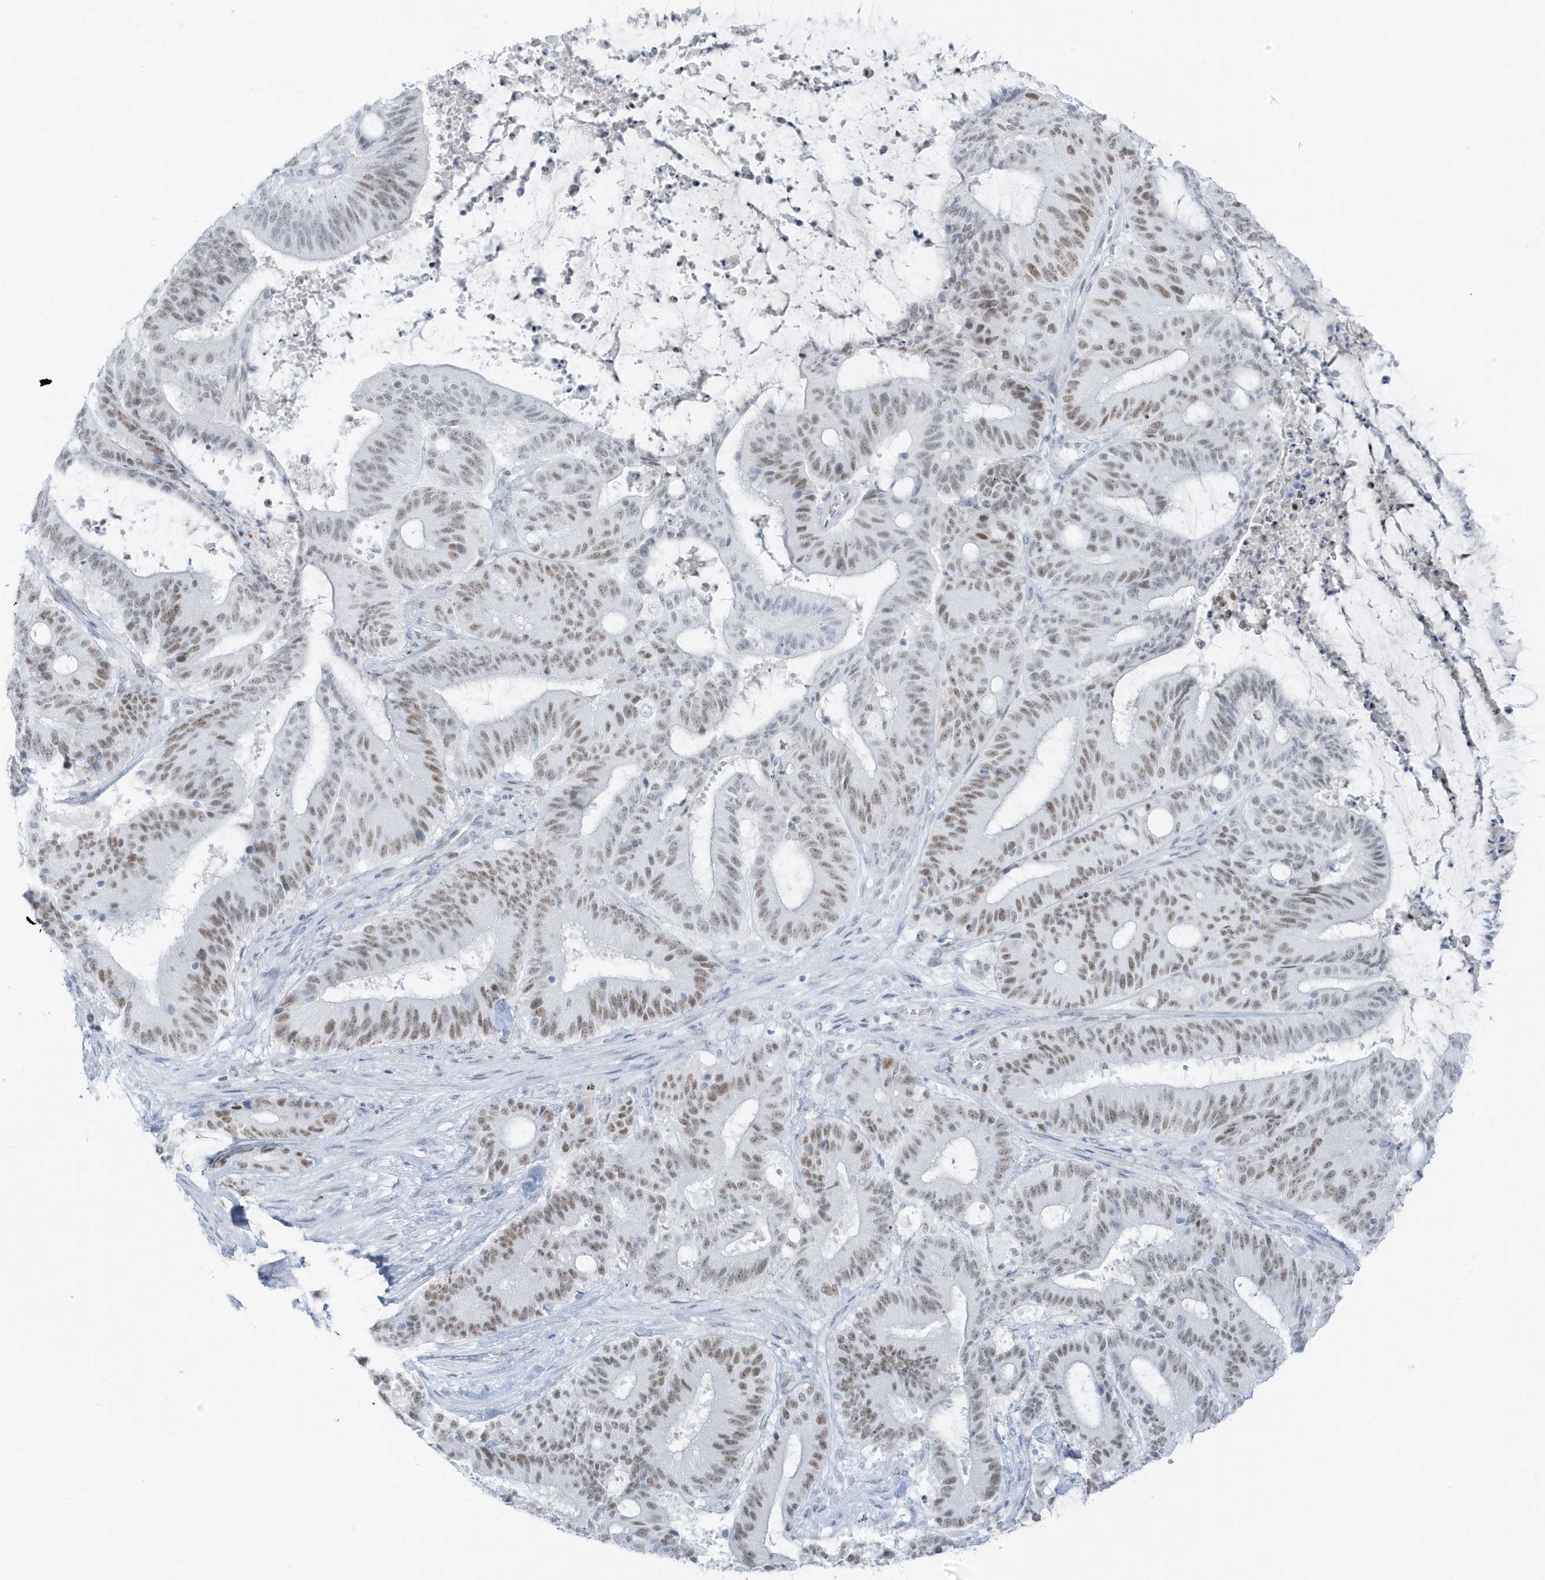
{"staining": {"intensity": "moderate", "quantity": ">75%", "location": "nuclear"}, "tissue": "liver cancer", "cell_type": "Tumor cells", "image_type": "cancer", "snomed": [{"axis": "morphology", "description": "Normal tissue, NOS"}, {"axis": "morphology", "description": "Cholangiocarcinoma"}, {"axis": "topography", "description": "Liver"}, {"axis": "topography", "description": "Peripheral nerve tissue"}], "caption": "Protein staining exhibits moderate nuclear staining in approximately >75% of tumor cells in cholangiocarcinoma (liver).", "gene": "SMIM34", "patient": {"sex": "female", "age": 73}}